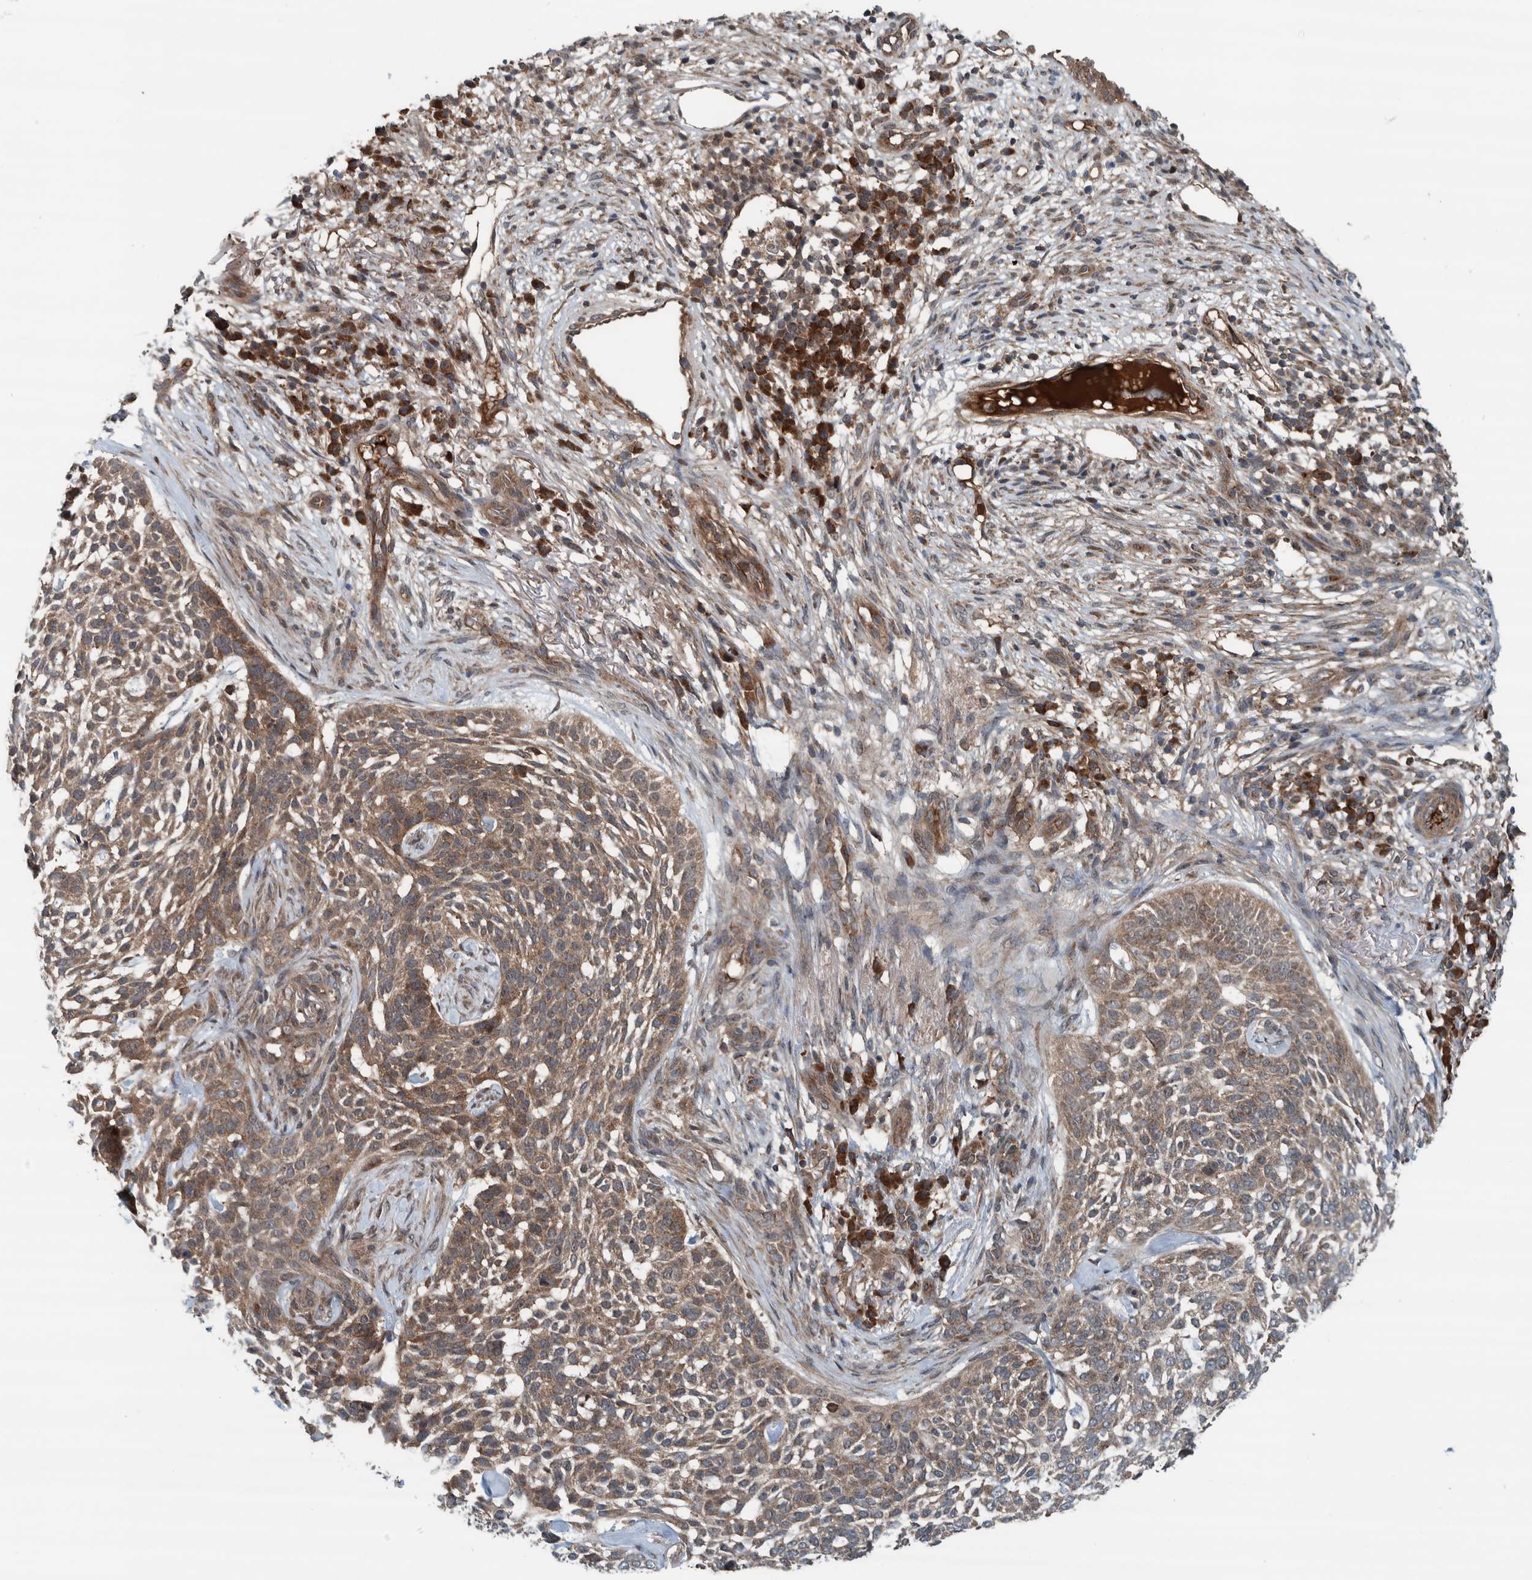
{"staining": {"intensity": "moderate", "quantity": ">75%", "location": "cytoplasmic/membranous"}, "tissue": "skin cancer", "cell_type": "Tumor cells", "image_type": "cancer", "snomed": [{"axis": "morphology", "description": "Basal cell carcinoma"}, {"axis": "topography", "description": "Skin"}], "caption": "Immunohistochemistry micrograph of human skin cancer stained for a protein (brown), which shows medium levels of moderate cytoplasmic/membranous staining in about >75% of tumor cells.", "gene": "CUEDC1", "patient": {"sex": "female", "age": 64}}